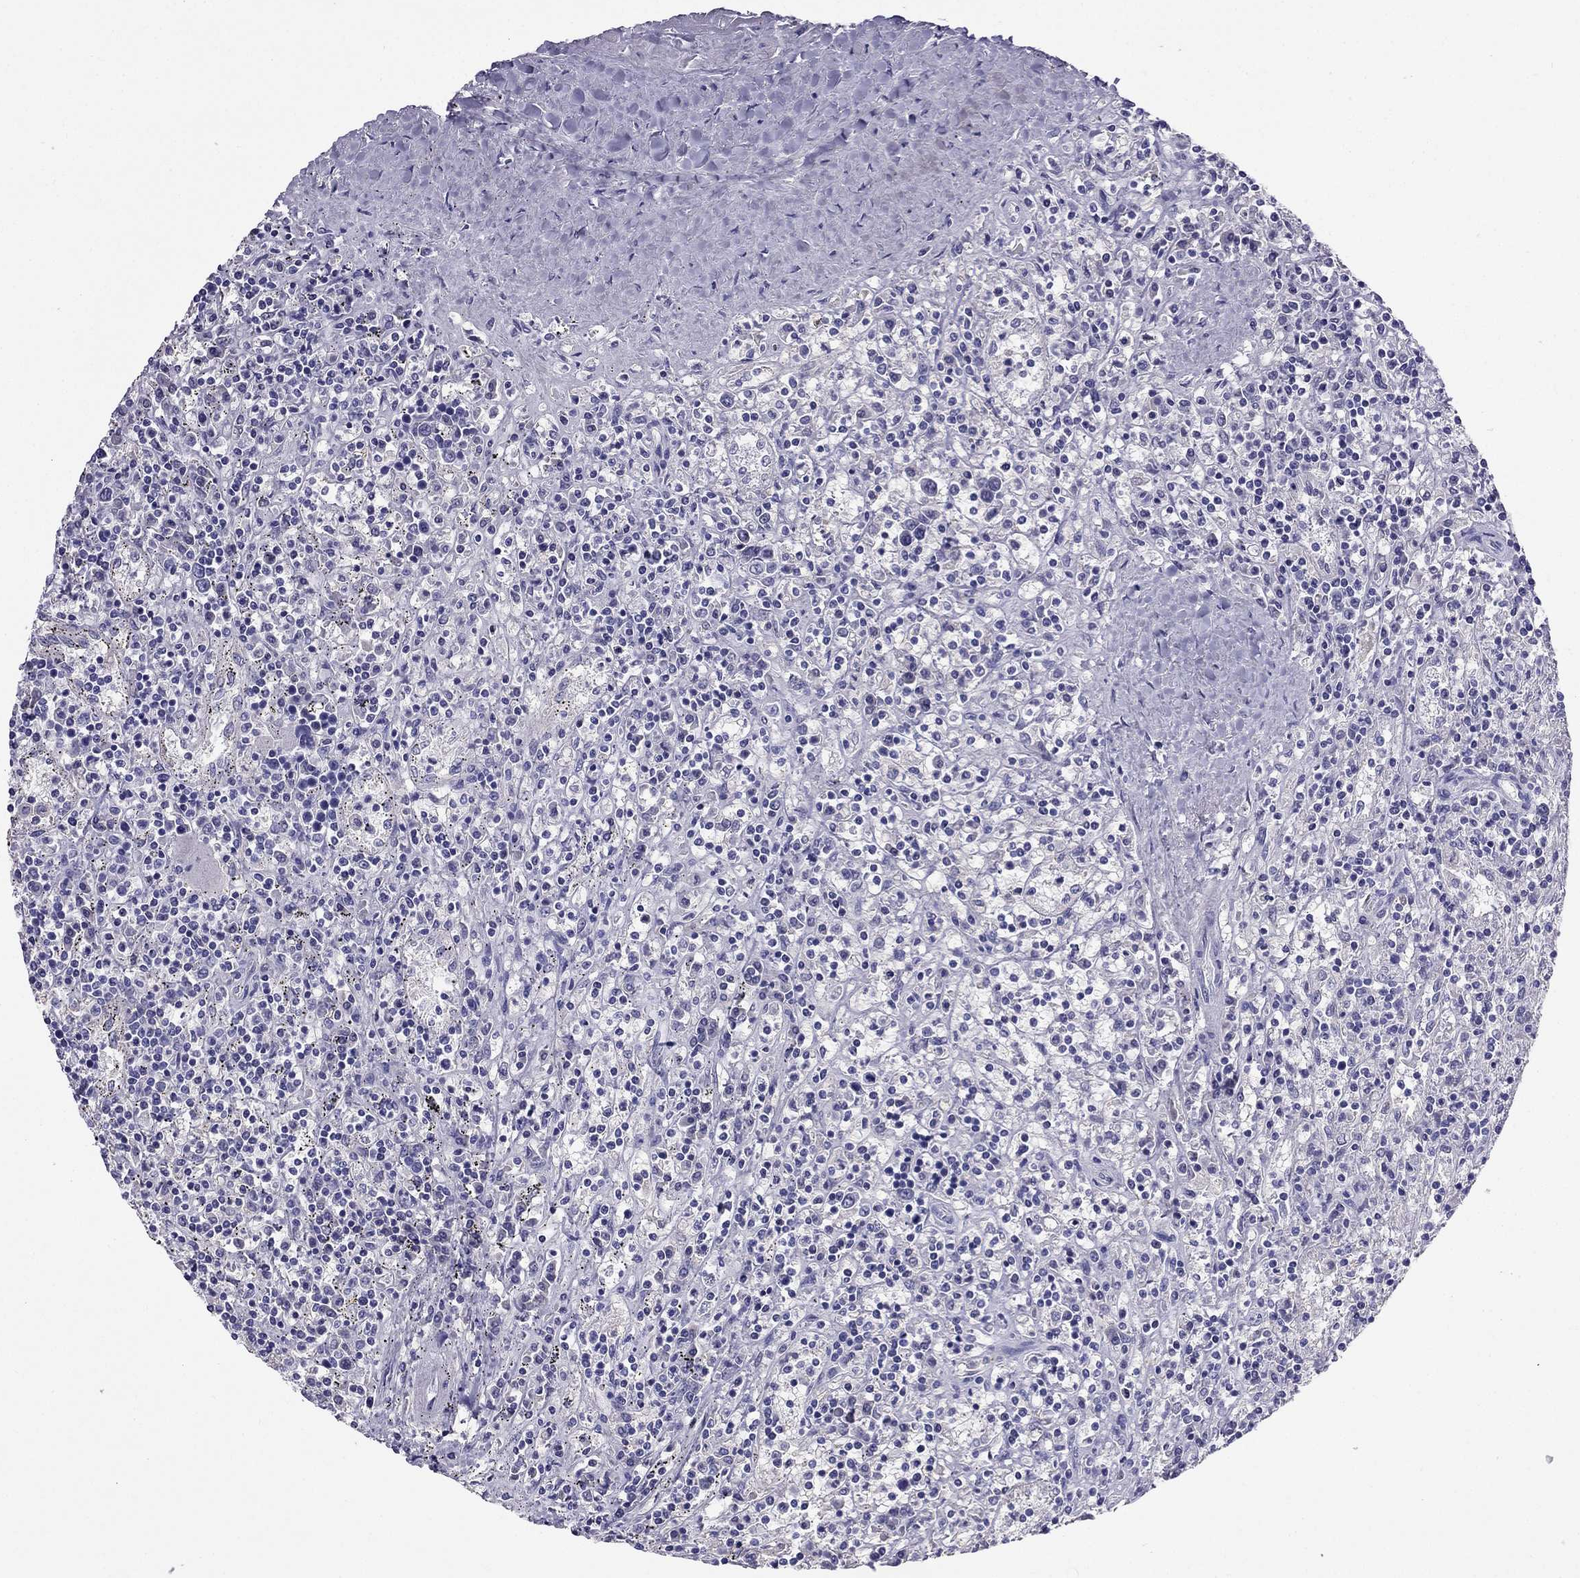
{"staining": {"intensity": "negative", "quantity": "none", "location": "none"}, "tissue": "lymphoma", "cell_type": "Tumor cells", "image_type": "cancer", "snomed": [{"axis": "morphology", "description": "Malignant lymphoma, non-Hodgkin's type, Low grade"}, {"axis": "topography", "description": "Spleen"}], "caption": "Micrograph shows no protein staining in tumor cells of malignant lymphoma, non-Hodgkin's type (low-grade) tissue.", "gene": "TBC1D21", "patient": {"sex": "male", "age": 62}}